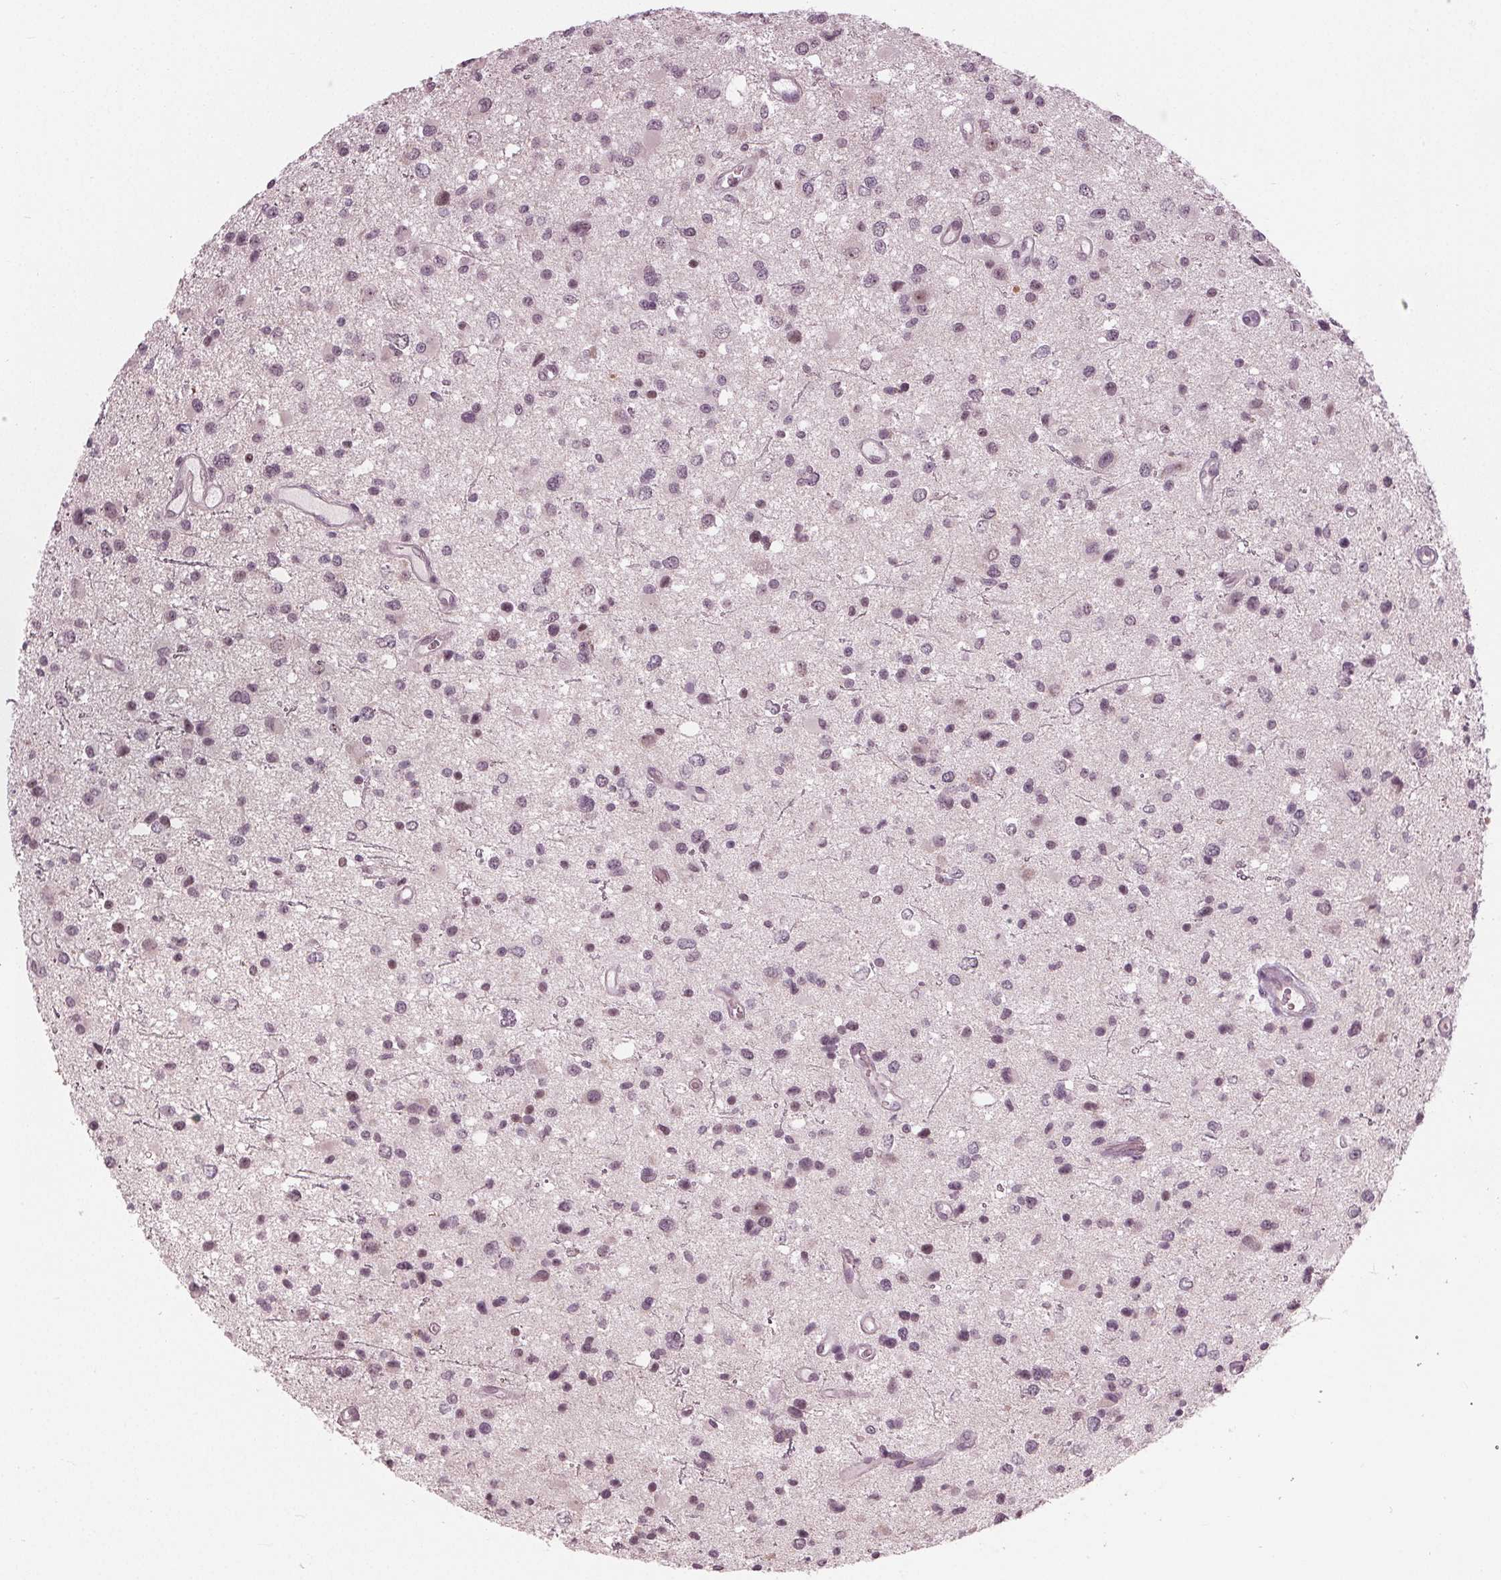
{"staining": {"intensity": "weak", "quantity": "<25%", "location": "nuclear"}, "tissue": "glioma", "cell_type": "Tumor cells", "image_type": "cancer", "snomed": [{"axis": "morphology", "description": "Glioma, malignant, Low grade"}, {"axis": "topography", "description": "Brain"}], "caption": "Immunohistochemistry histopathology image of neoplastic tissue: human malignant low-grade glioma stained with DAB shows no significant protein expression in tumor cells. (DAB immunohistochemistry, high magnification).", "gene": "ADPRHL1", "patient": {"sex": "male", "age": 43}}